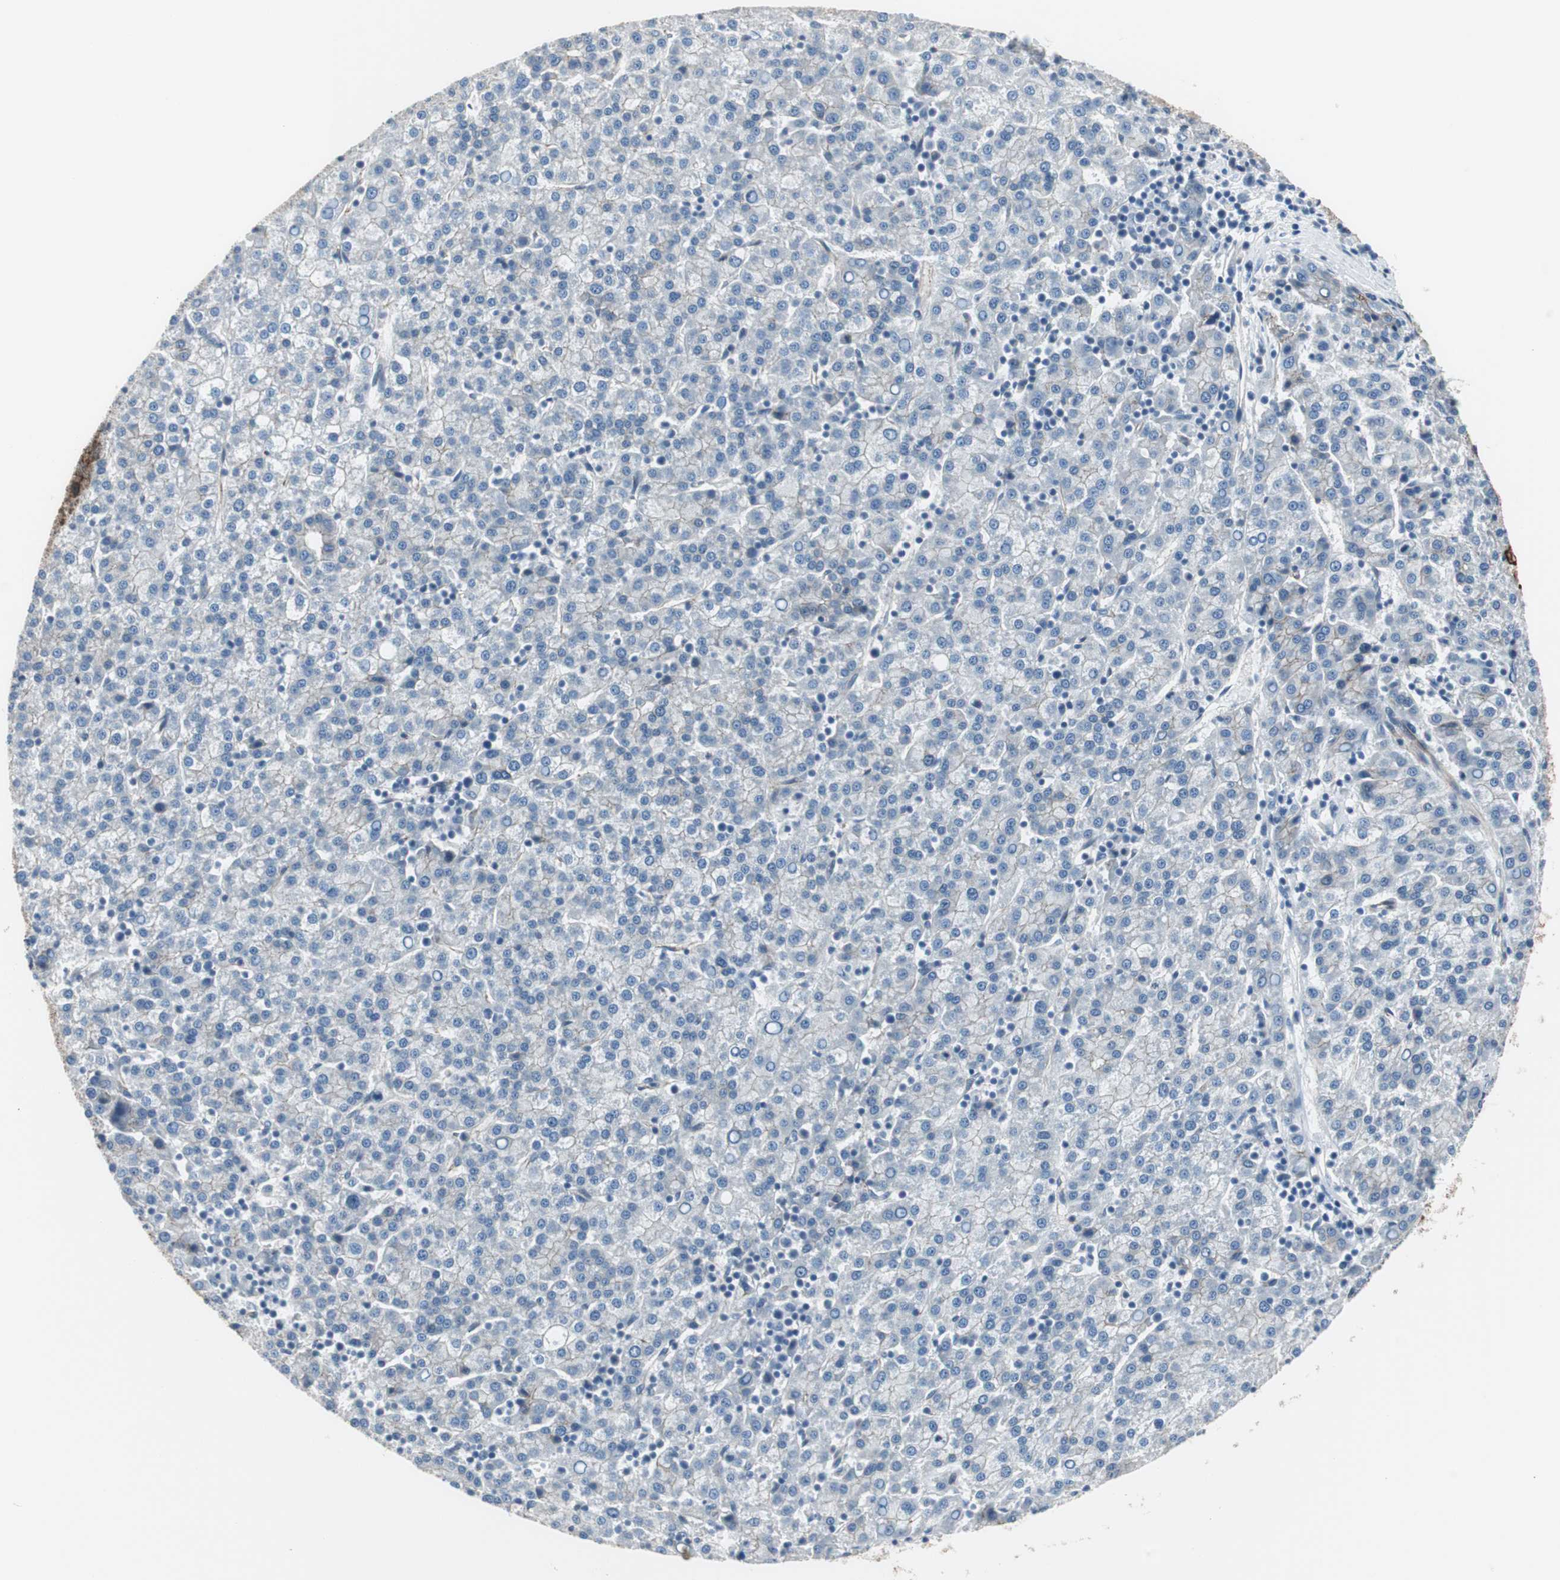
{"staining": {"intensity": "moderate", "quantity": "<25%", "location": "cytoplasmic/membranous"}, "tissue": "liver cancer", "cell_type": "Tumor cells", "image_type": "cancer", "snomed": [{"axis": "morphology", "description": "Carcinoma, Hepatocellular, NOS"}, {"axis": "topography", "description": "Liver"}], "caption": "Immunohistochemistry (IHC) staining of liver cancer (hepatocellular carcinoma), which reveals low levels of moderate cytoplasmic/membranous expression in approximately <25% of tumor cells indicating moderate cytoplasmic/membranous protein staining. The staining was performed using DAB (brown) for protein detection and nuclei were counterstained in hematoxylin (blue).", "gene": "STXBP4", "patient": {"sex": "female", "age": 58}}